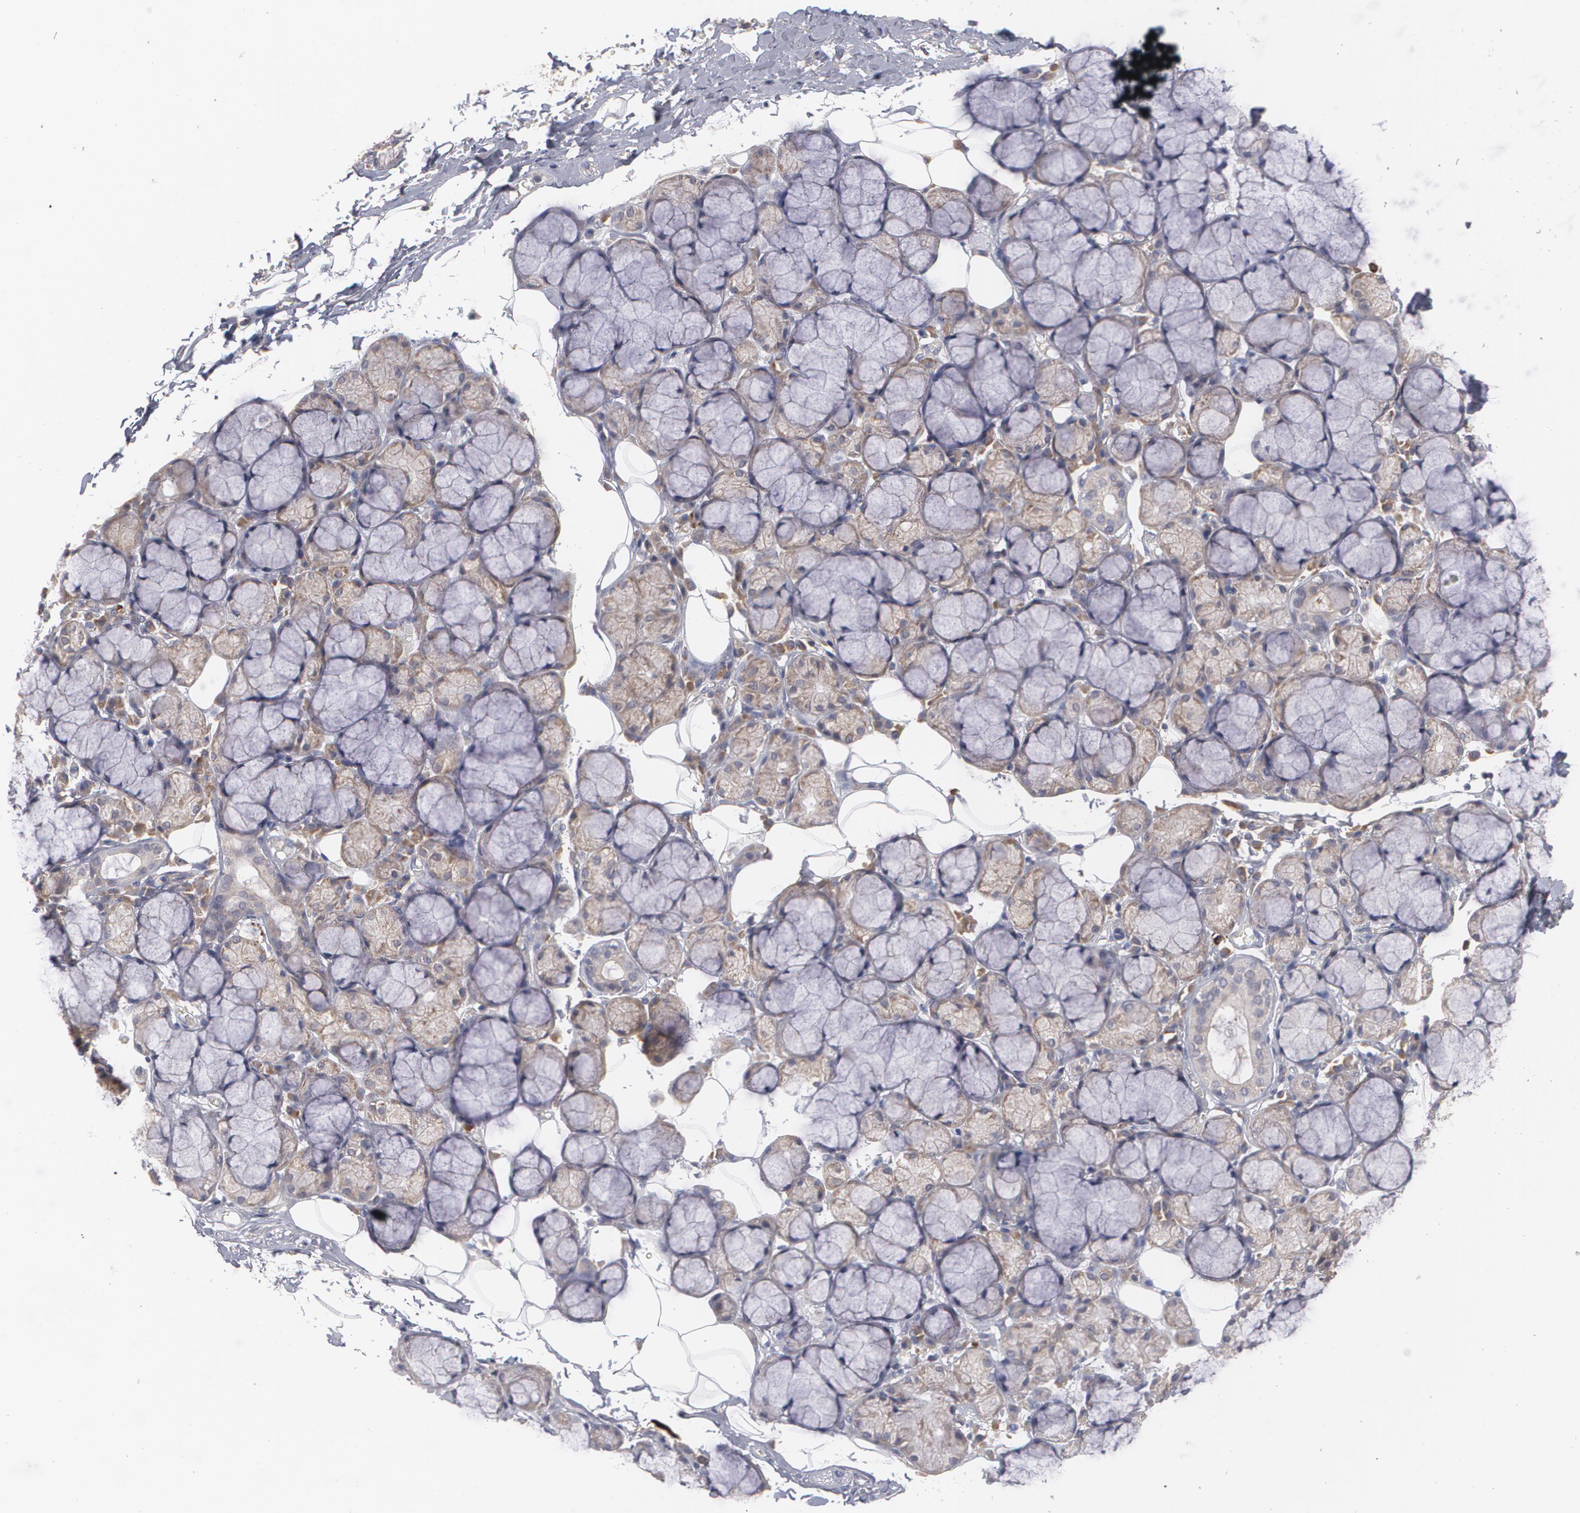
{"staining": {"intensity": "weak", "quantity": ">75%", "location": "cytoplasmic/membranous"}, "tissue": "salivary gland", "cell_type": "Glandular cells", "image_type": "normal", "snomed": [{"axis": "morphology", "description": "Normal tissue, NOS"}, {"axis": "topography", "description": "Skeletal muscle"}, {"axis": "topography", "description": "Oral tissue"}, {"axis": "topography", "description": "Salivary gland"}, {"axis": "topography", "description": "Peripheral nerve tissue"}], "caption": "IHC histopathology image of unremarkable salivary gland: salivary gland stained using IHC exhibits low levels of weak protein expression localized specifically in the cytoplasmic/membranous of glandular cells, appearing as a cytoplasmic/membranous brown color.", "gene": "BMP6", "patient": {"sex": "male", "age": 54}}